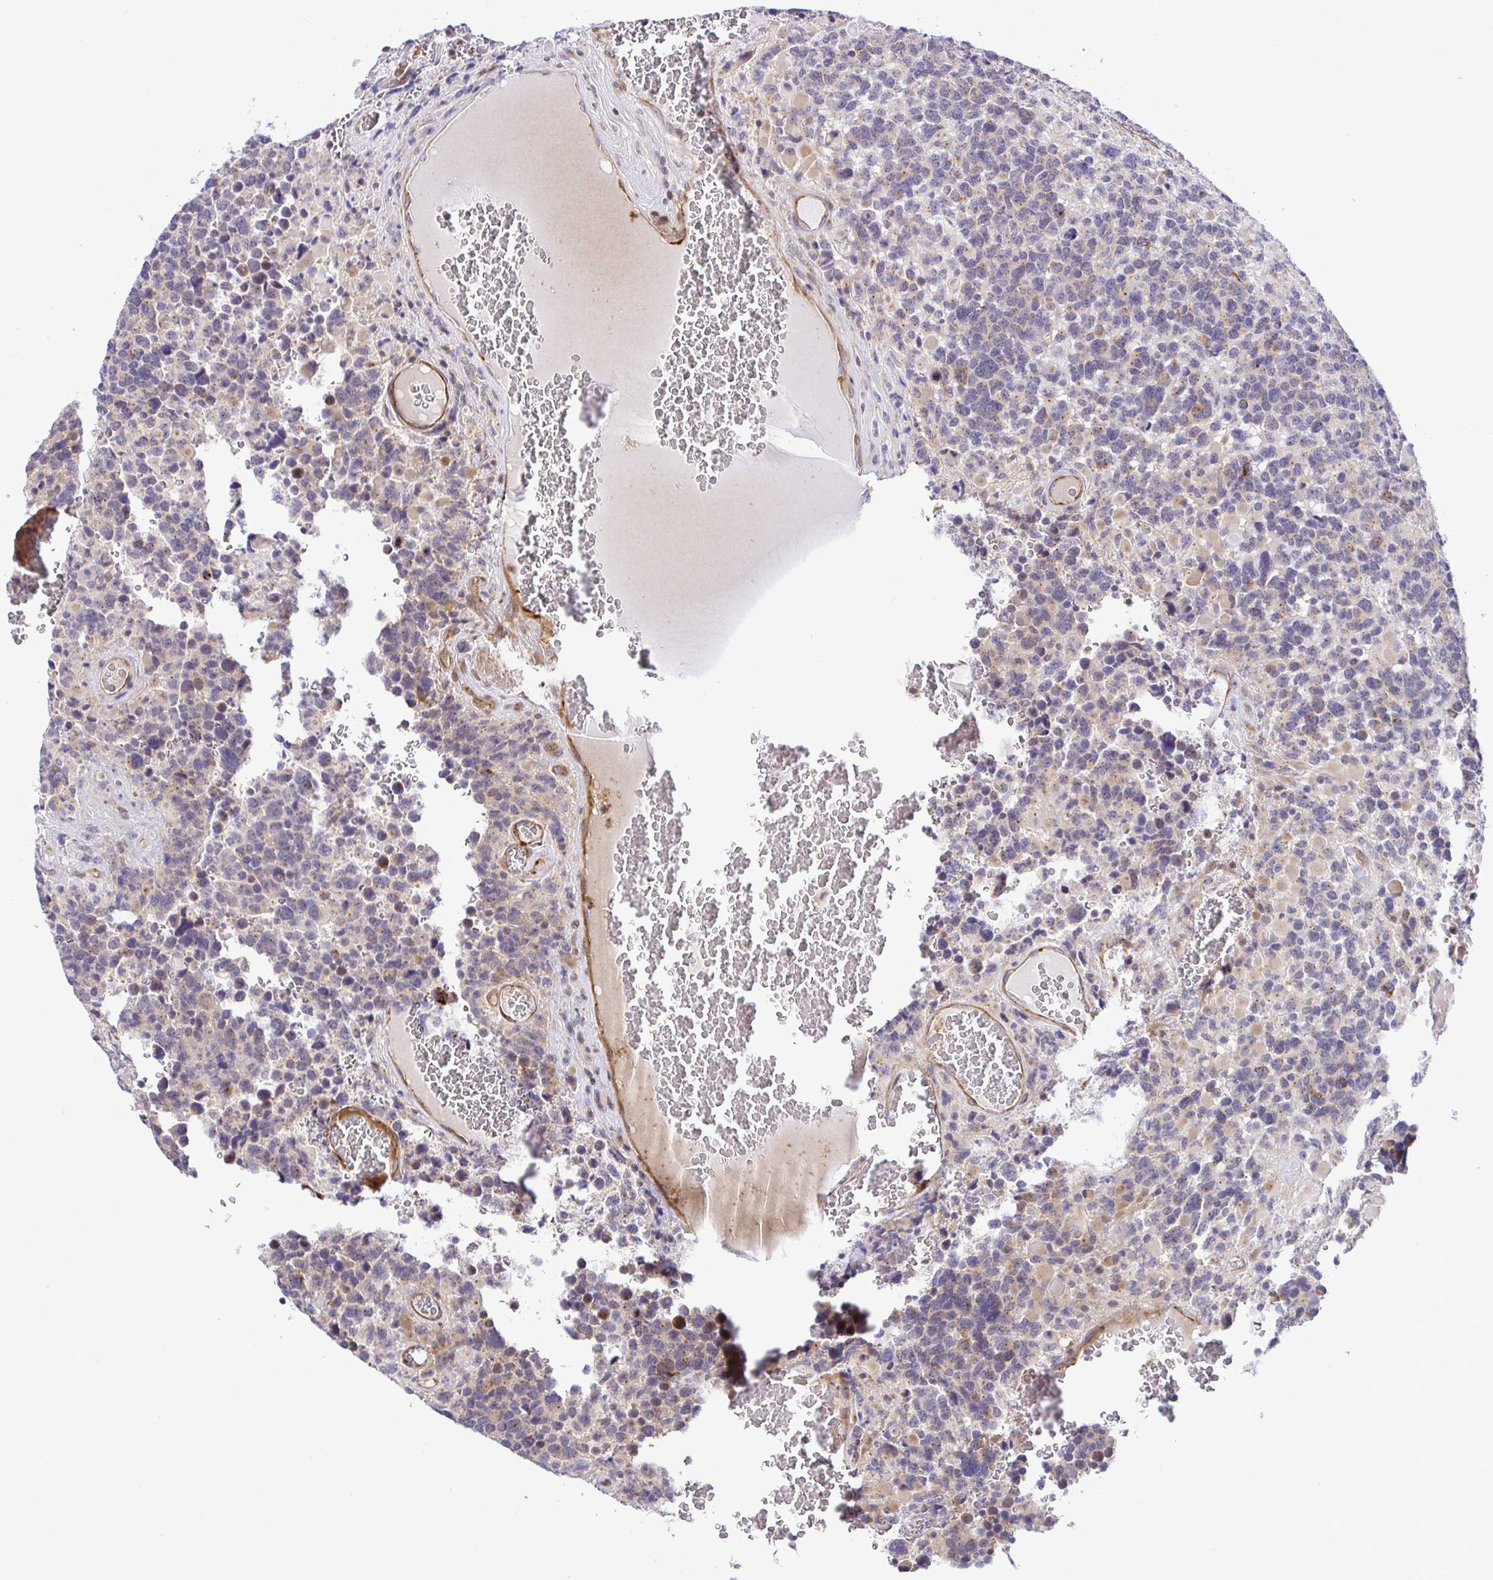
{"staining": {"intensity": "negative", "quantity": "none", "location": "none"}, "tissue": "glioma", "cell_type": "Tumor cells", "image_type": "cancer", "snomed": [{"axis": "morphology", "description": "Glioma, malignant, High grade"}, {"axis": "topography", "description": "Brain"}], "caption": "Immunohistochemistry (IHC) micrograph of neoplastic tissue: glioma stained with DAB displays no significant protein staining in tumor cells. The staining was performed using DAB (3,3'-diaminobenzidine) to visualize the protein expression in brown, while the nuclei were stained in blue with hematoxylin (Magnification: 20x).", "gene": "TRIM55", "patient": {"sex": "female", "age": 40}}